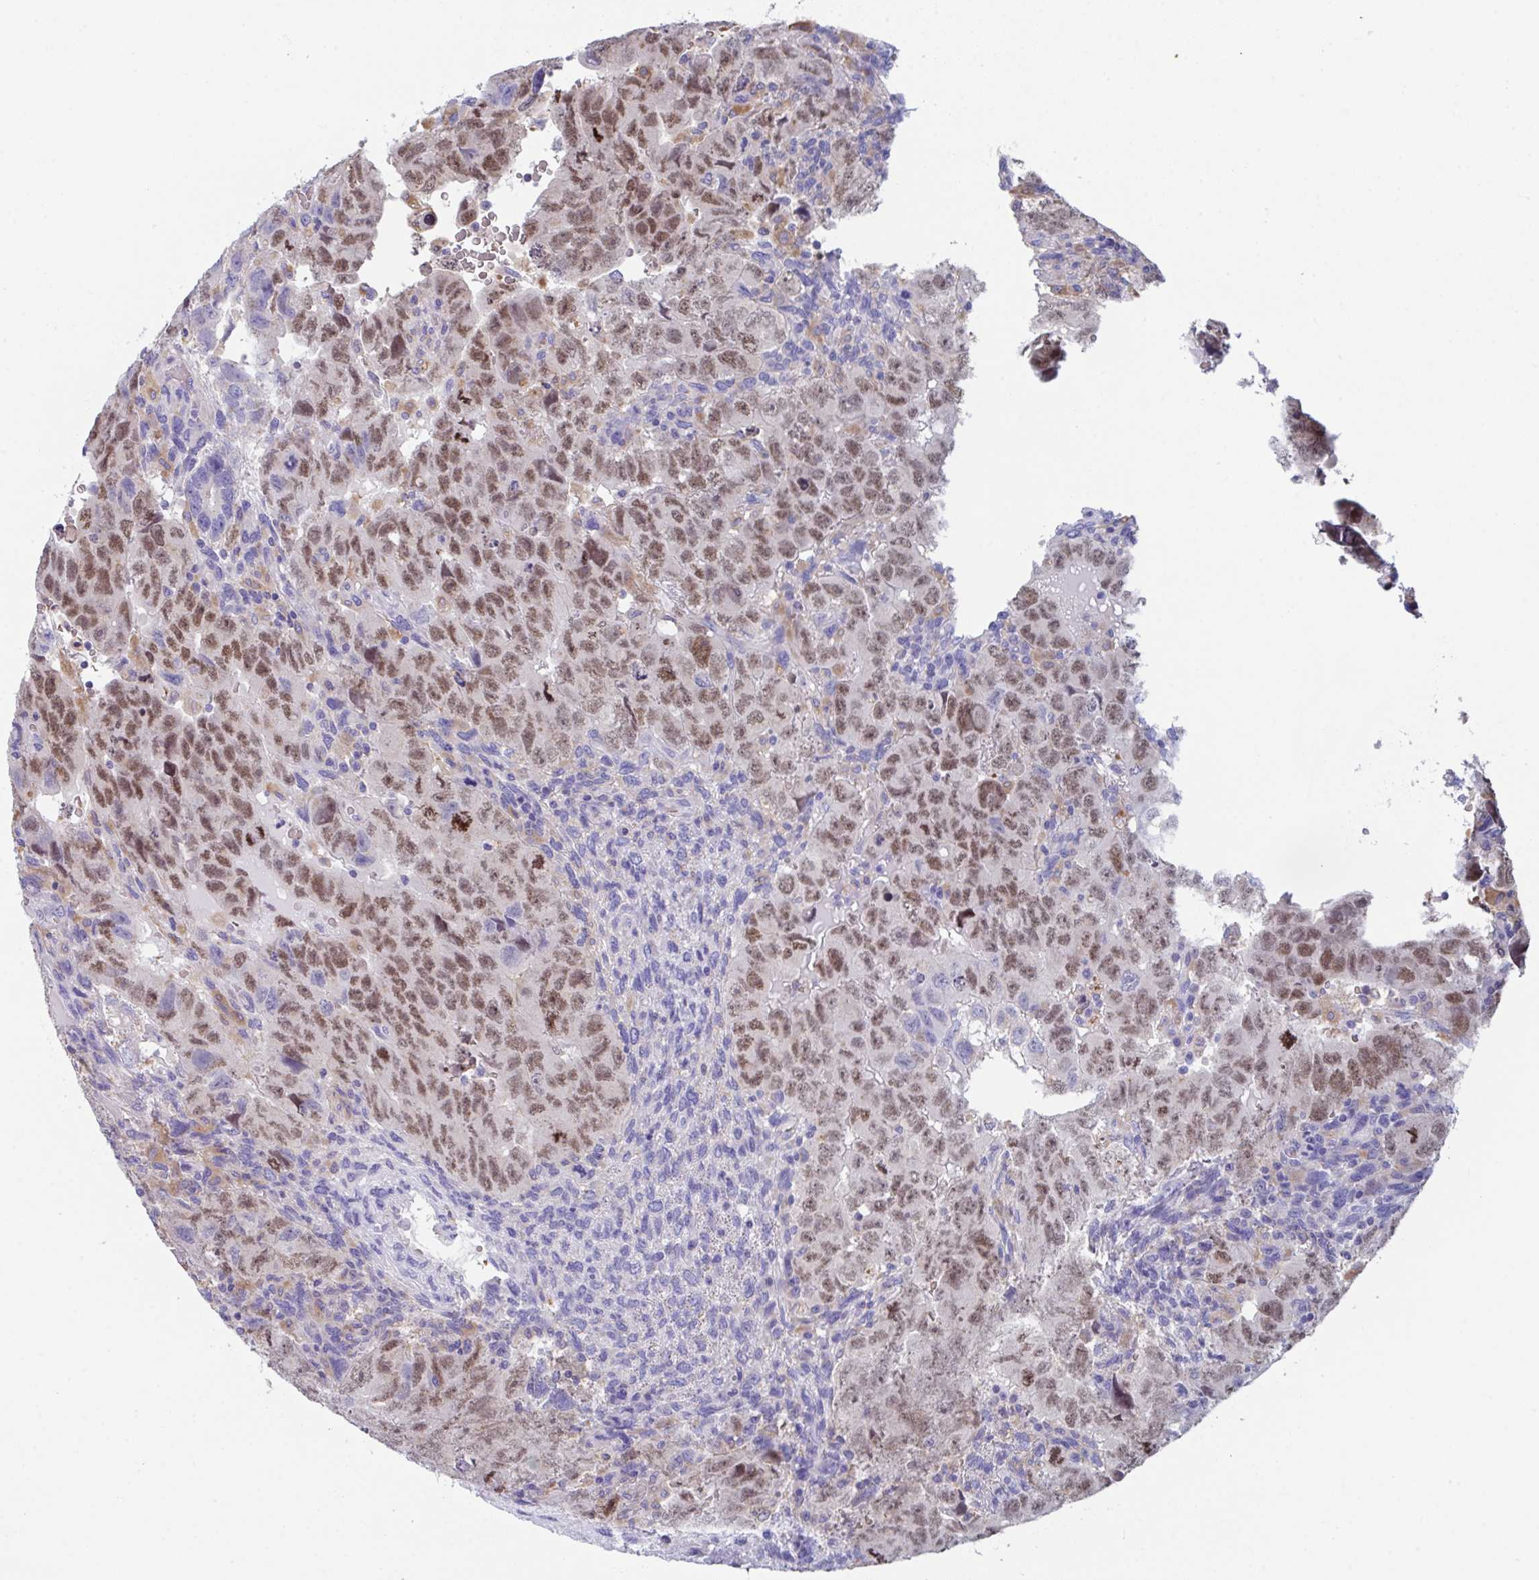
{"staining": {"intensity": "moderate", "quantity": ">75%", "location": "nuclear"}, "tissue": "testis cancer", "cell_type": "Tumor cells", "image_type": "cancer", "snomed": [{"axis": "morphology", "description": "Carcinoma, Embryonal, NOS"}, {"axis": "topography", "description": "Testis"}], "caption": "Testis cancer (embryonal carcinoma) tissue exhibits moderate nuclear positivity in about >75% of tumor cells Using DAB (3,3'-diaminobenzidine) (brown) and hematoxylin (blue) stains, captured at high magnification using brightfield microscopy.", "gene": "TFAP2C", "patient": {"sex": "male", "age": 24}}